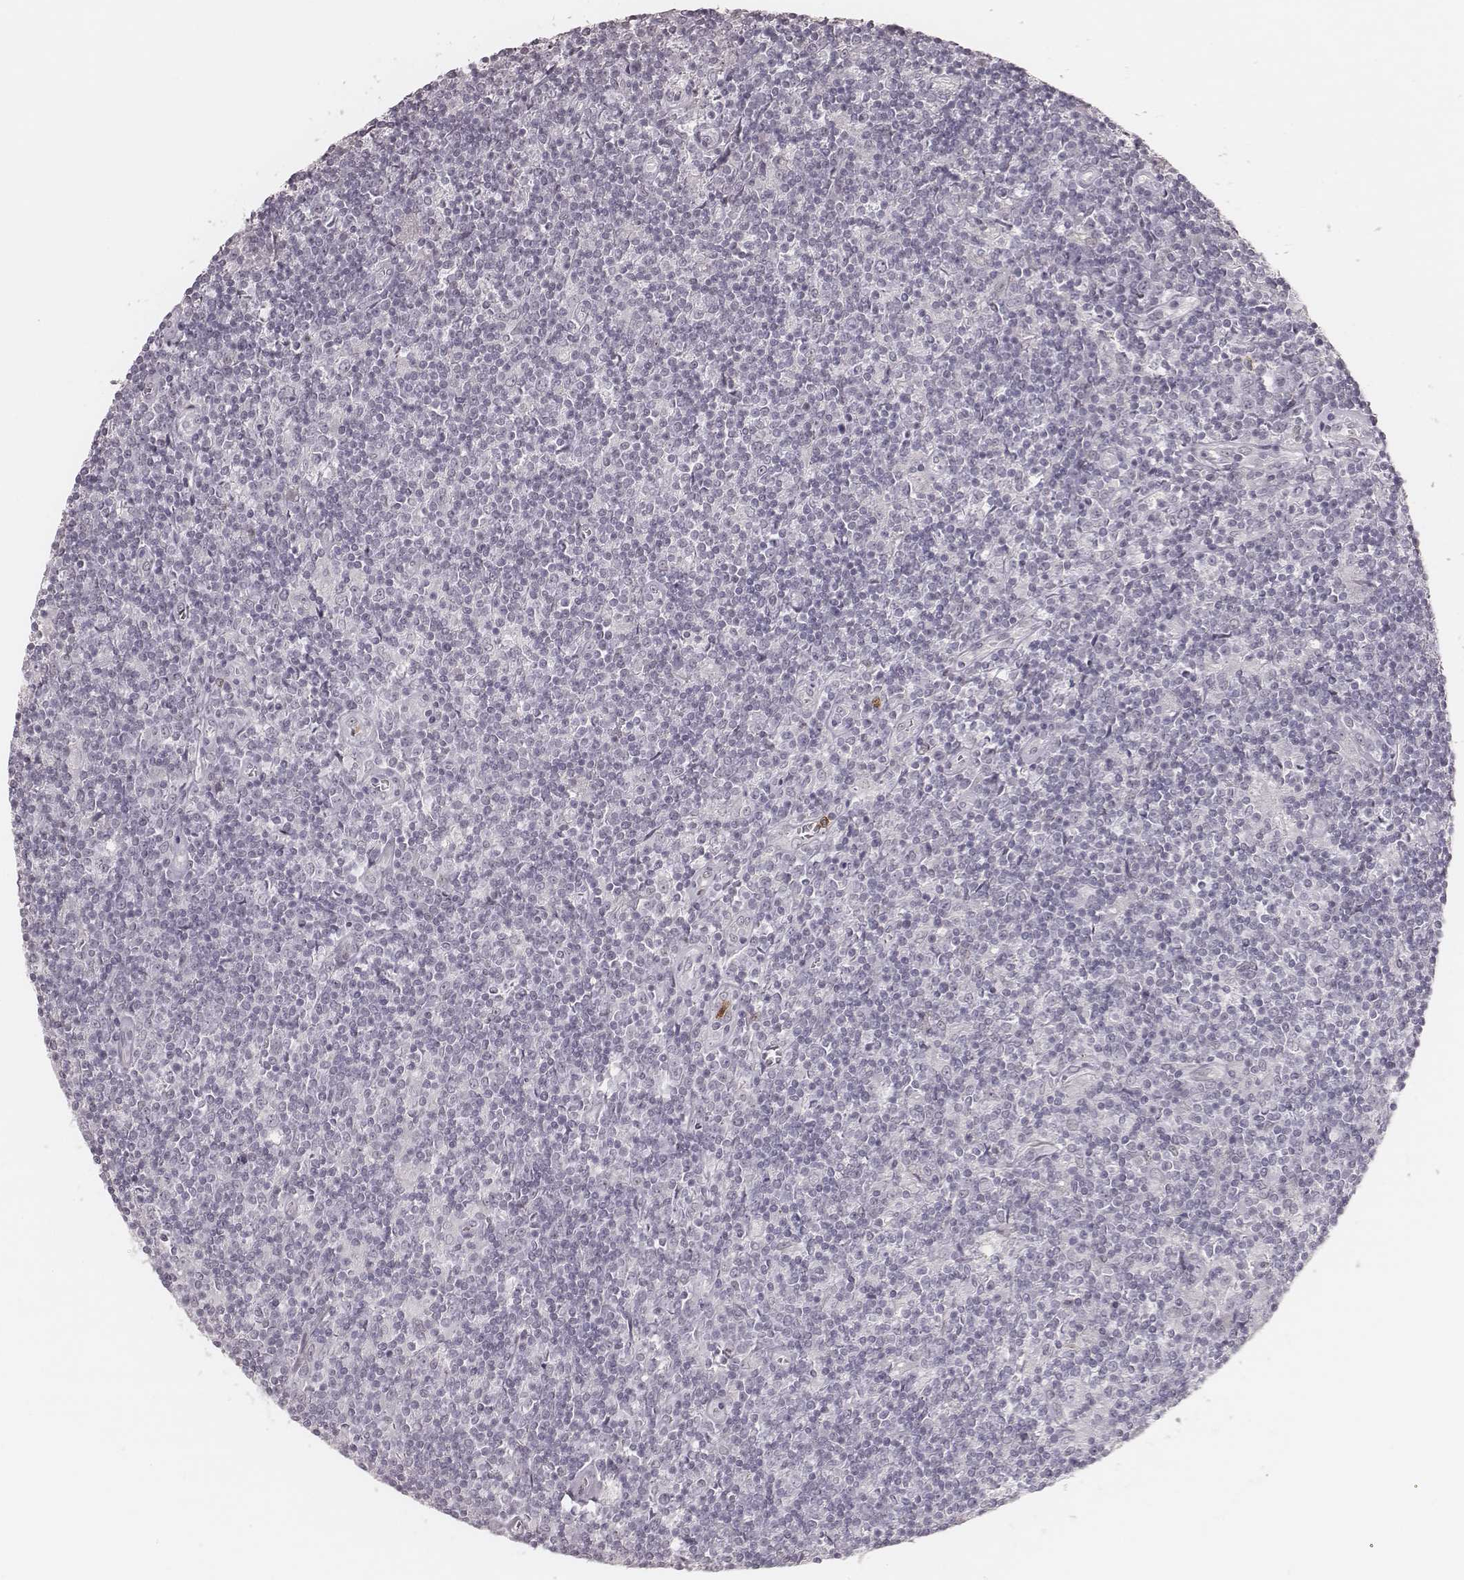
{"staining": {"intensity": "negative", "quantity": "none", "location": "none"}, "tissue": "lymphoma", "cell_type": "Tumor cells", "image_type": "cancer", "snomed": [{"axis": "morphology", "description": "Hodgkin's disease, NOS"}, {"axis": "topography", "description": "Lymph node"}], "caption": "Immunohistochemical staining of lymphoma displays no significant staining in tumor cells. (Stains: DAB (3,3'-diaminobenzidine) IHC with hematoxylin counter stain, Microscopy: brightfield microscopy at high magnification).", "gene": "KITLG", "patient": {"sex": "male", "age": 40}}